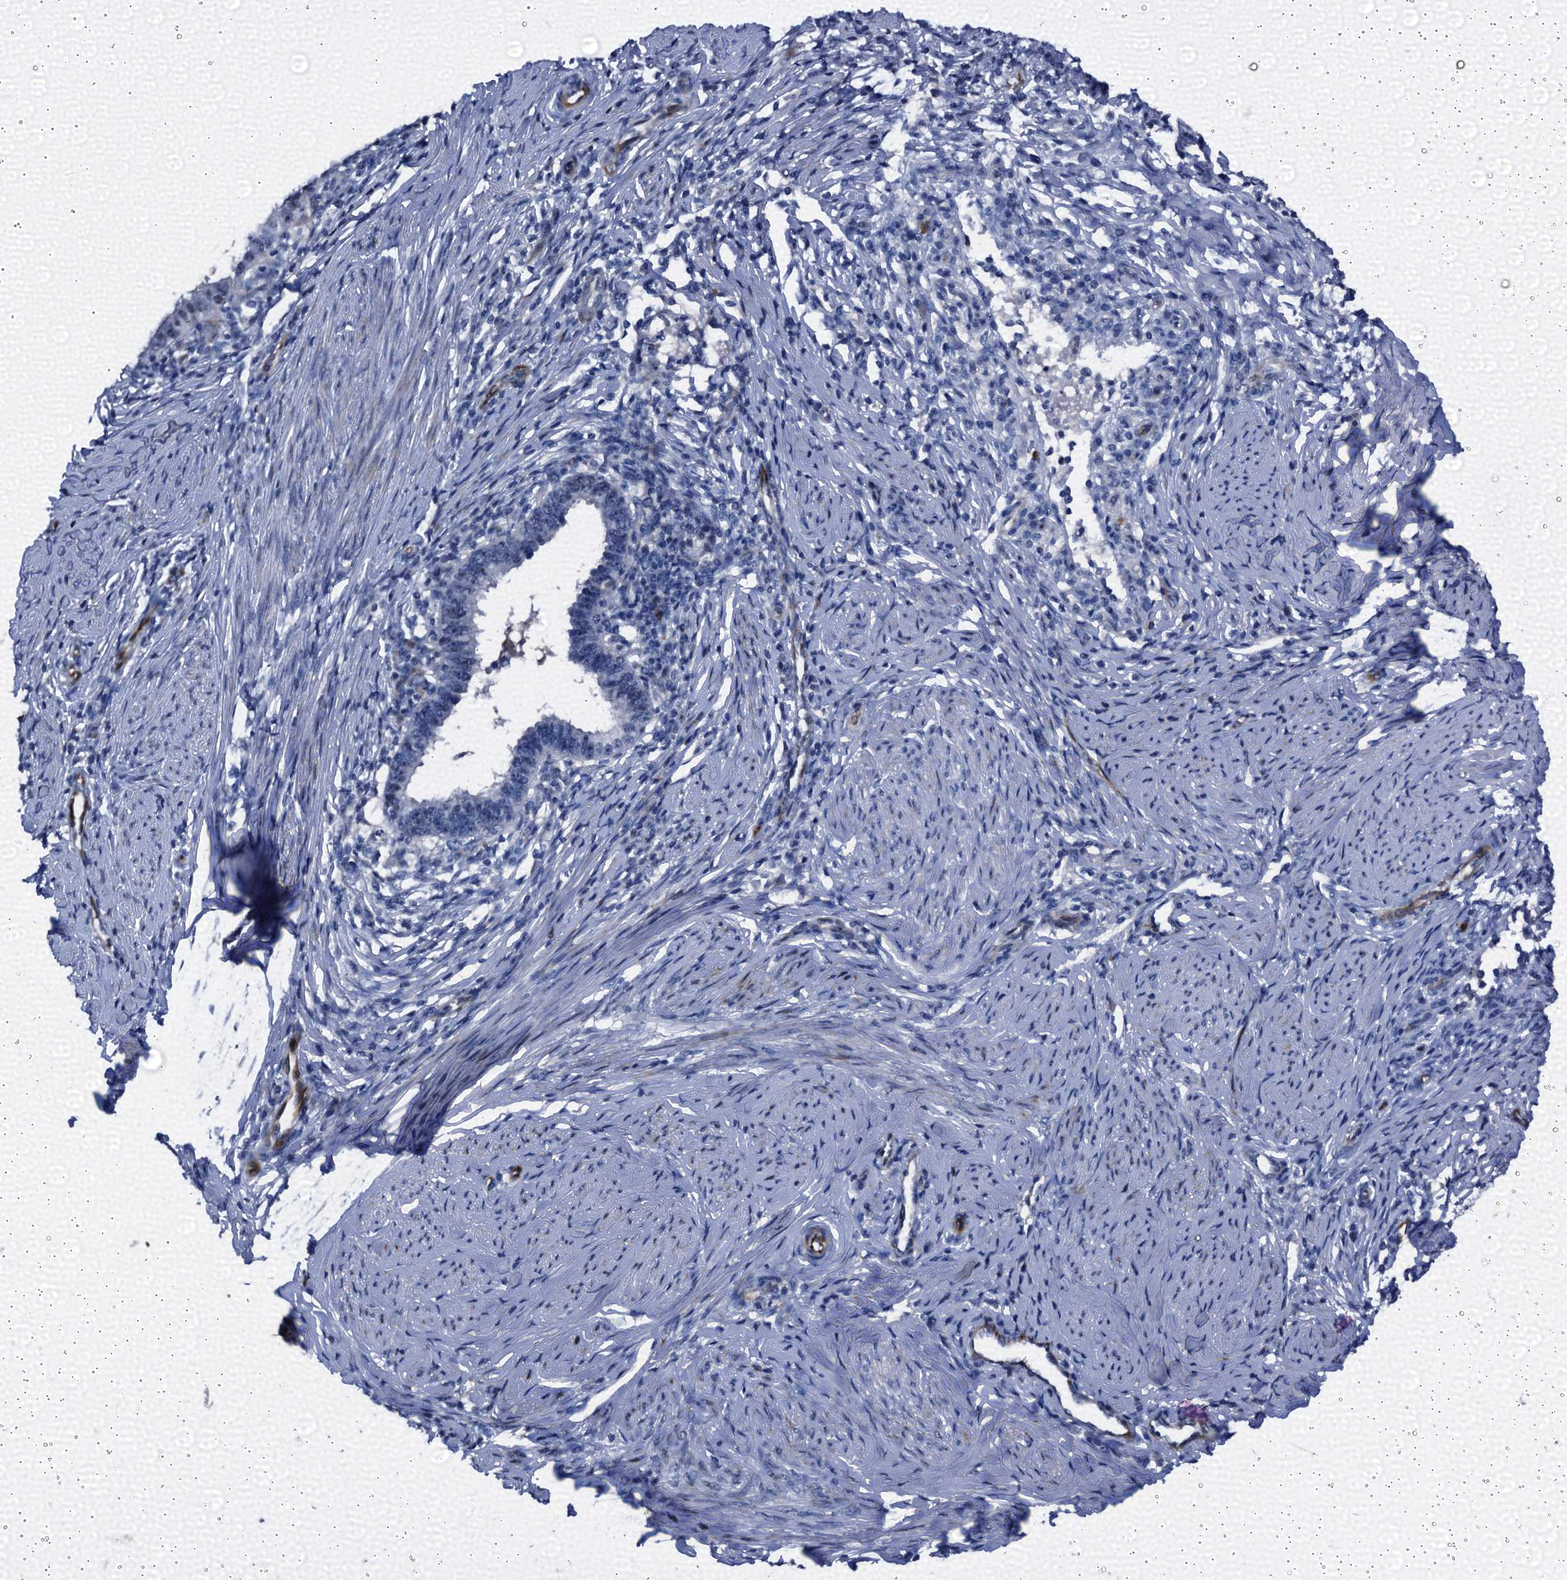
{"staining": {"intensity": "negative", "quantity": "none", "location": "none"}, "tissue": "cervical cancer", "cell_type": "Tumor cells", "image_type": "cancer", "snomed": [{"axis": "morphology", "description": "Adenocarcinoma, NOS"}, {"axis": "topography", "description": "Cervix"}], "caption": "Human cervical cancer (adenocarcinoma) stained for a protein using IHC demonstrates no expression in tumor cells.", "gene": "EMG1", "patient": {"sex": "female", "age": 36}}